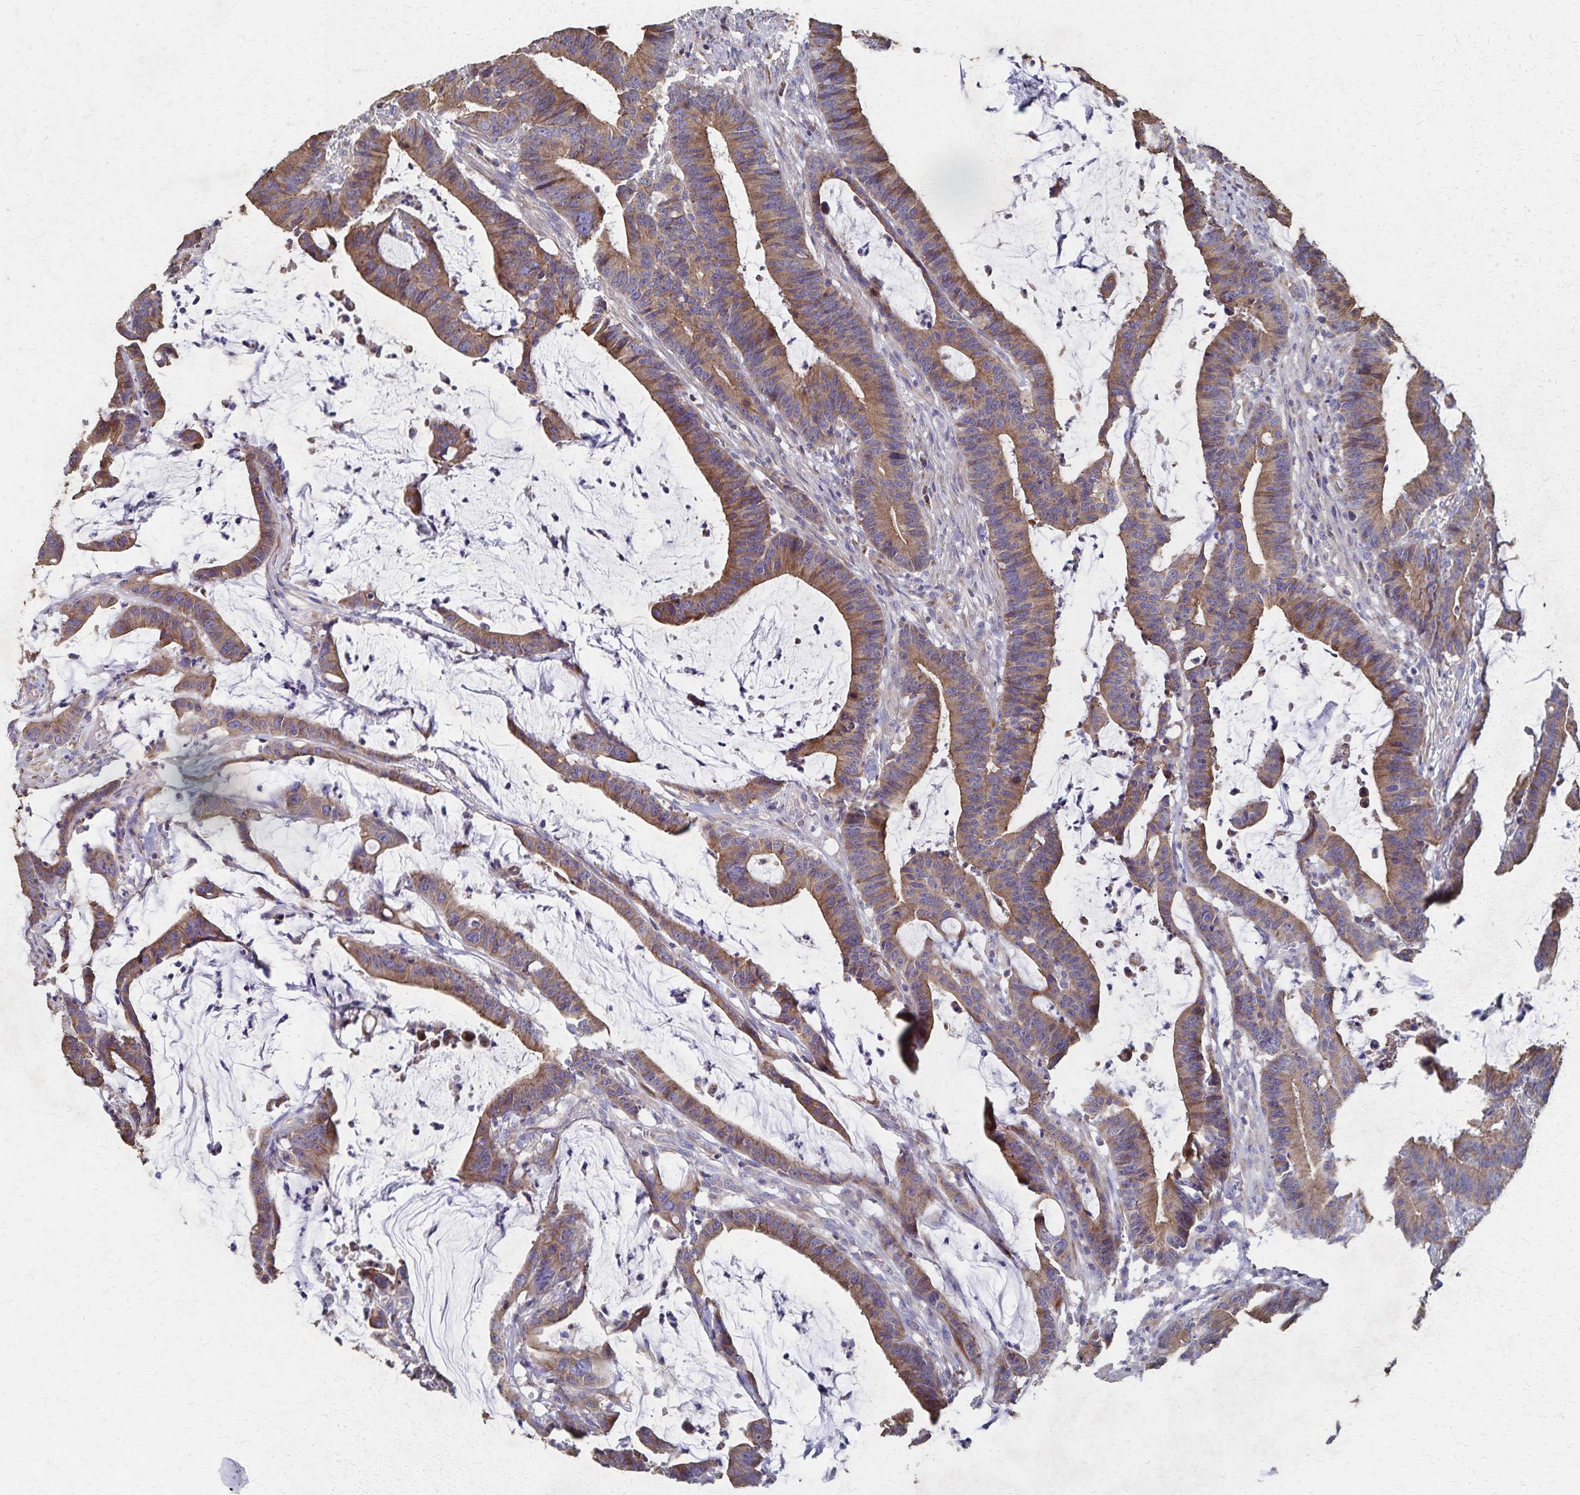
{"staining": {"intensity": "moderate", "quantity": ">75%", "location": "cytoplasmic/membranous"}, "tissue": "colorectal cancer", "cell_type": "Tumor cells", "image_type": "cancer", "snomed": [{"axis": "morphology", "description": "Adenocarcinoma, NOS"}, {"axis": "topography", "description": "Colon"}], "caption": "Colorectal cancer (adenocarcinoma) stained for a protein exhibits moderate cytoplasmic/membranous positivity in tumor cells. (Stains: DAB in brown, nuclei in blue, Microscopy: brightfield microscopy at high magnification).", "gene": "PGAP2", "patient": {"sex": "female", "age": 78}}